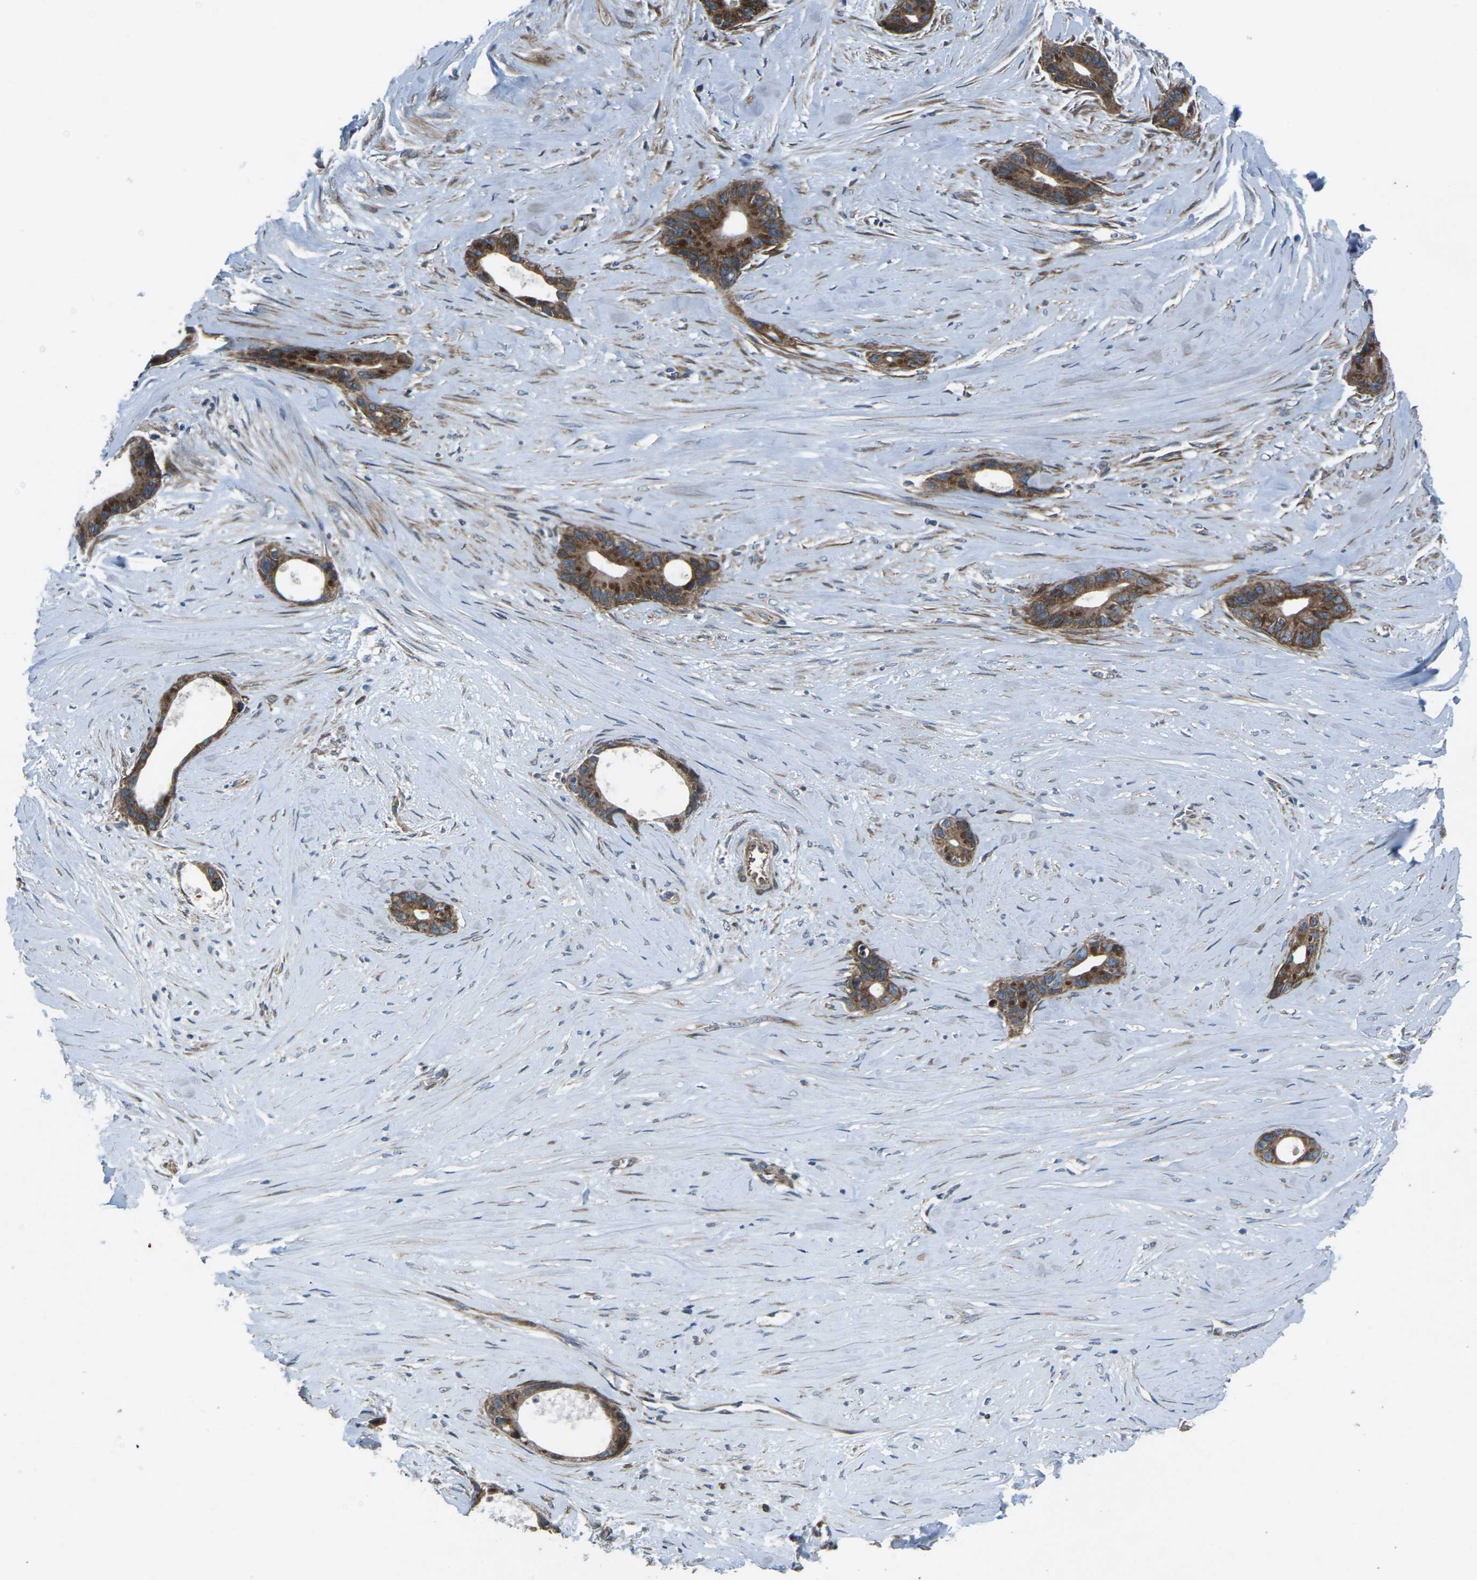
{"staining": {"intensity": "moderate", "quantity": ">75%", "location": "cytoplasmic/membranous"}, "tissue": "liver cancer", "cell_type": "Tumor cells", "image_type": "cancer", "snomed": [{"axis": "morphology", "description": "Cholangiocarcinoma"}, {"axis": "topography", "description": "Liver"}], "caption": "Protein staining of liver cancer (cholangiocarcinoma) tissue shows moderate cytoplasmic/membranous positivity in approximately >75% of tumor cells. (IHC, brightfield microscopy, high magnification).", "gene": "EDNRA", "patient": {"sex": "female", "age": 55}}